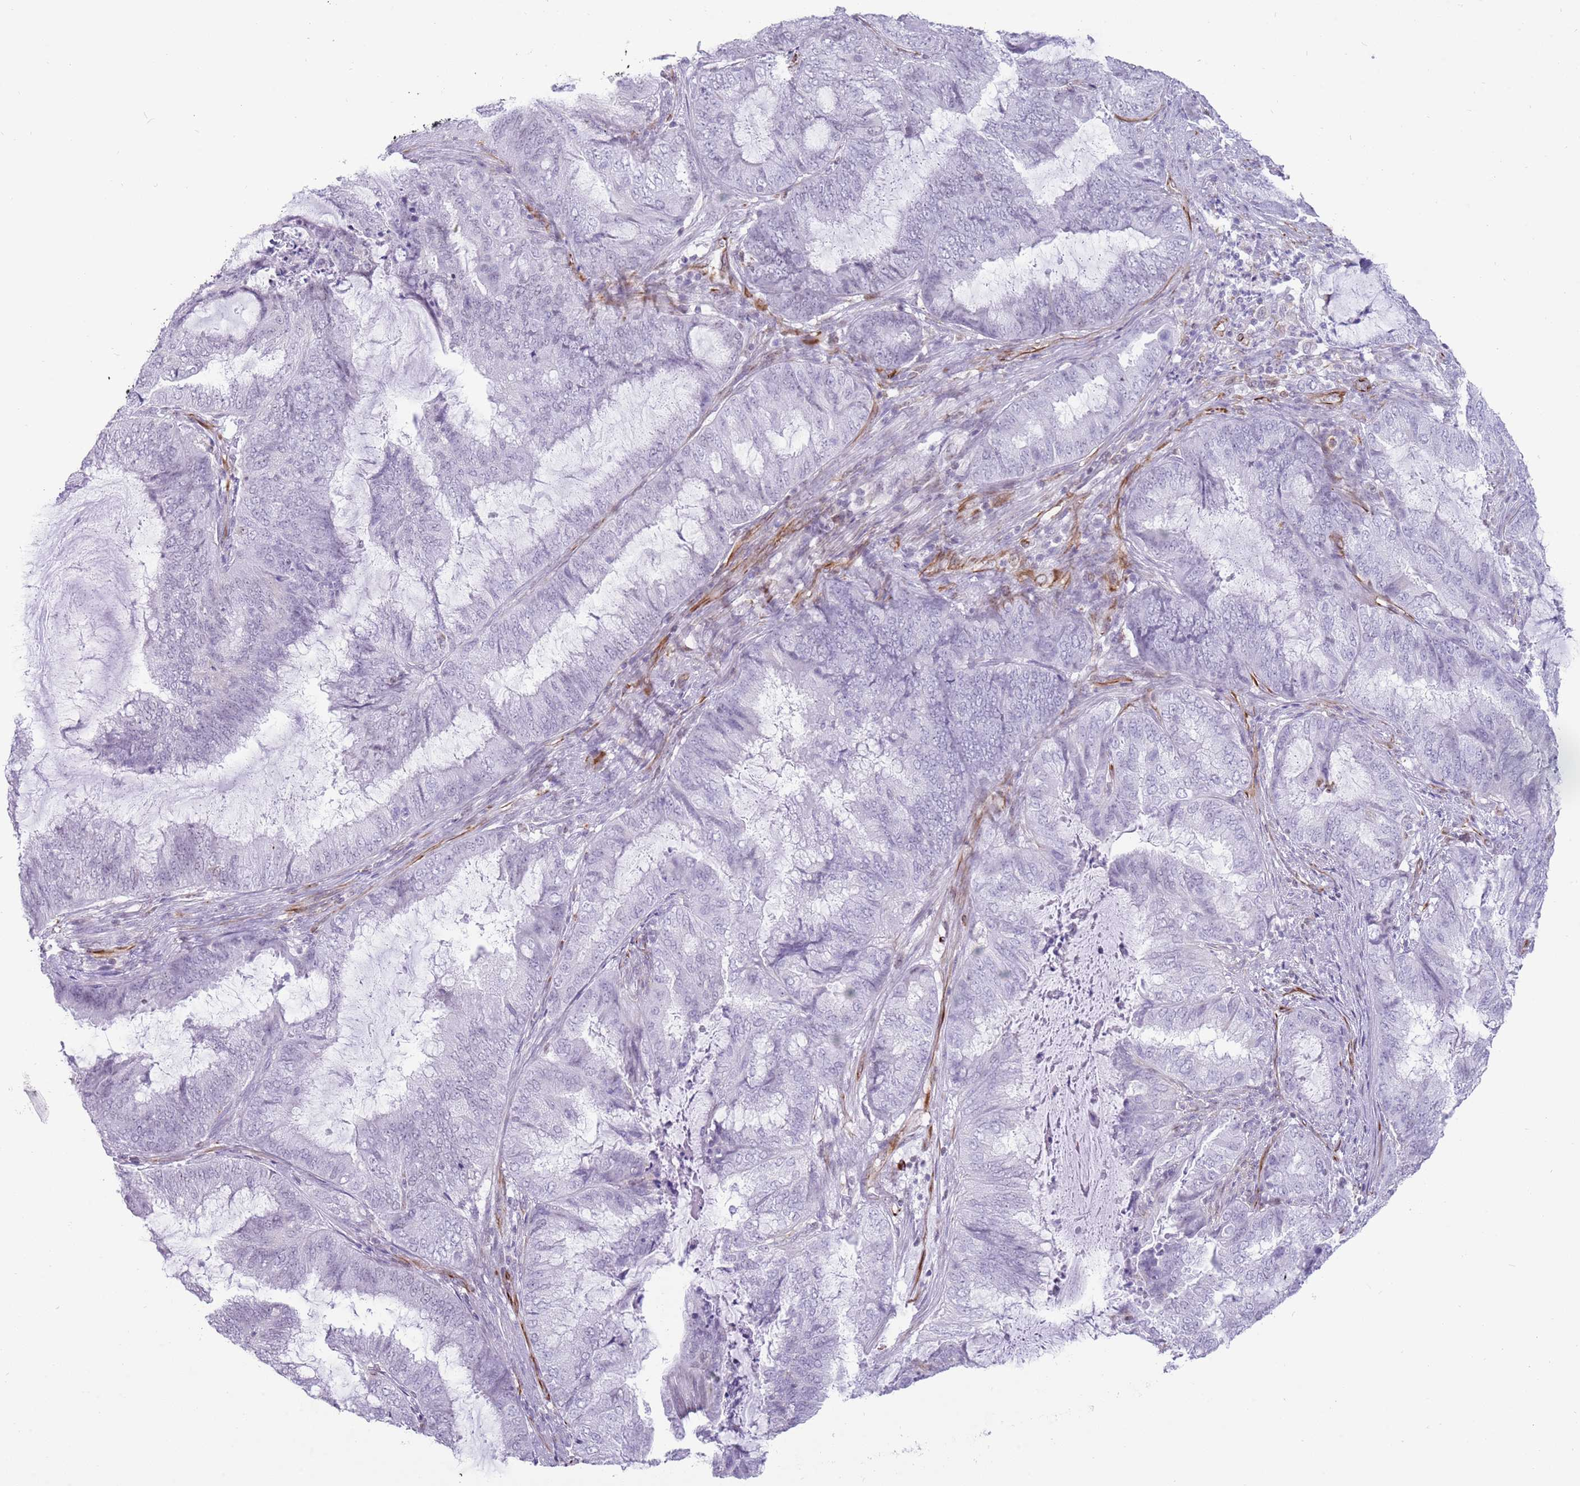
{"staining": {"intensity": "negative", "quantity": "none", "location": "none"}, "tissue": "endometrial cancer", "cell_type": "Tumor cells", "image_type": "cancer", "snomed": [{"axis": "morphology", "description": "Adenocarcinoma, NOS"}, {"axis": "topography", "description": "Endometrium"}], "caption": "IHC micrograph of human adenocarcinoma (endometrial) stained for a protein (brown), which exhibits no staining in tumor cells. Nuclei are stained in blue.", "gene": "NBPF3", "patient": {"sex": "female", "age": 51}}